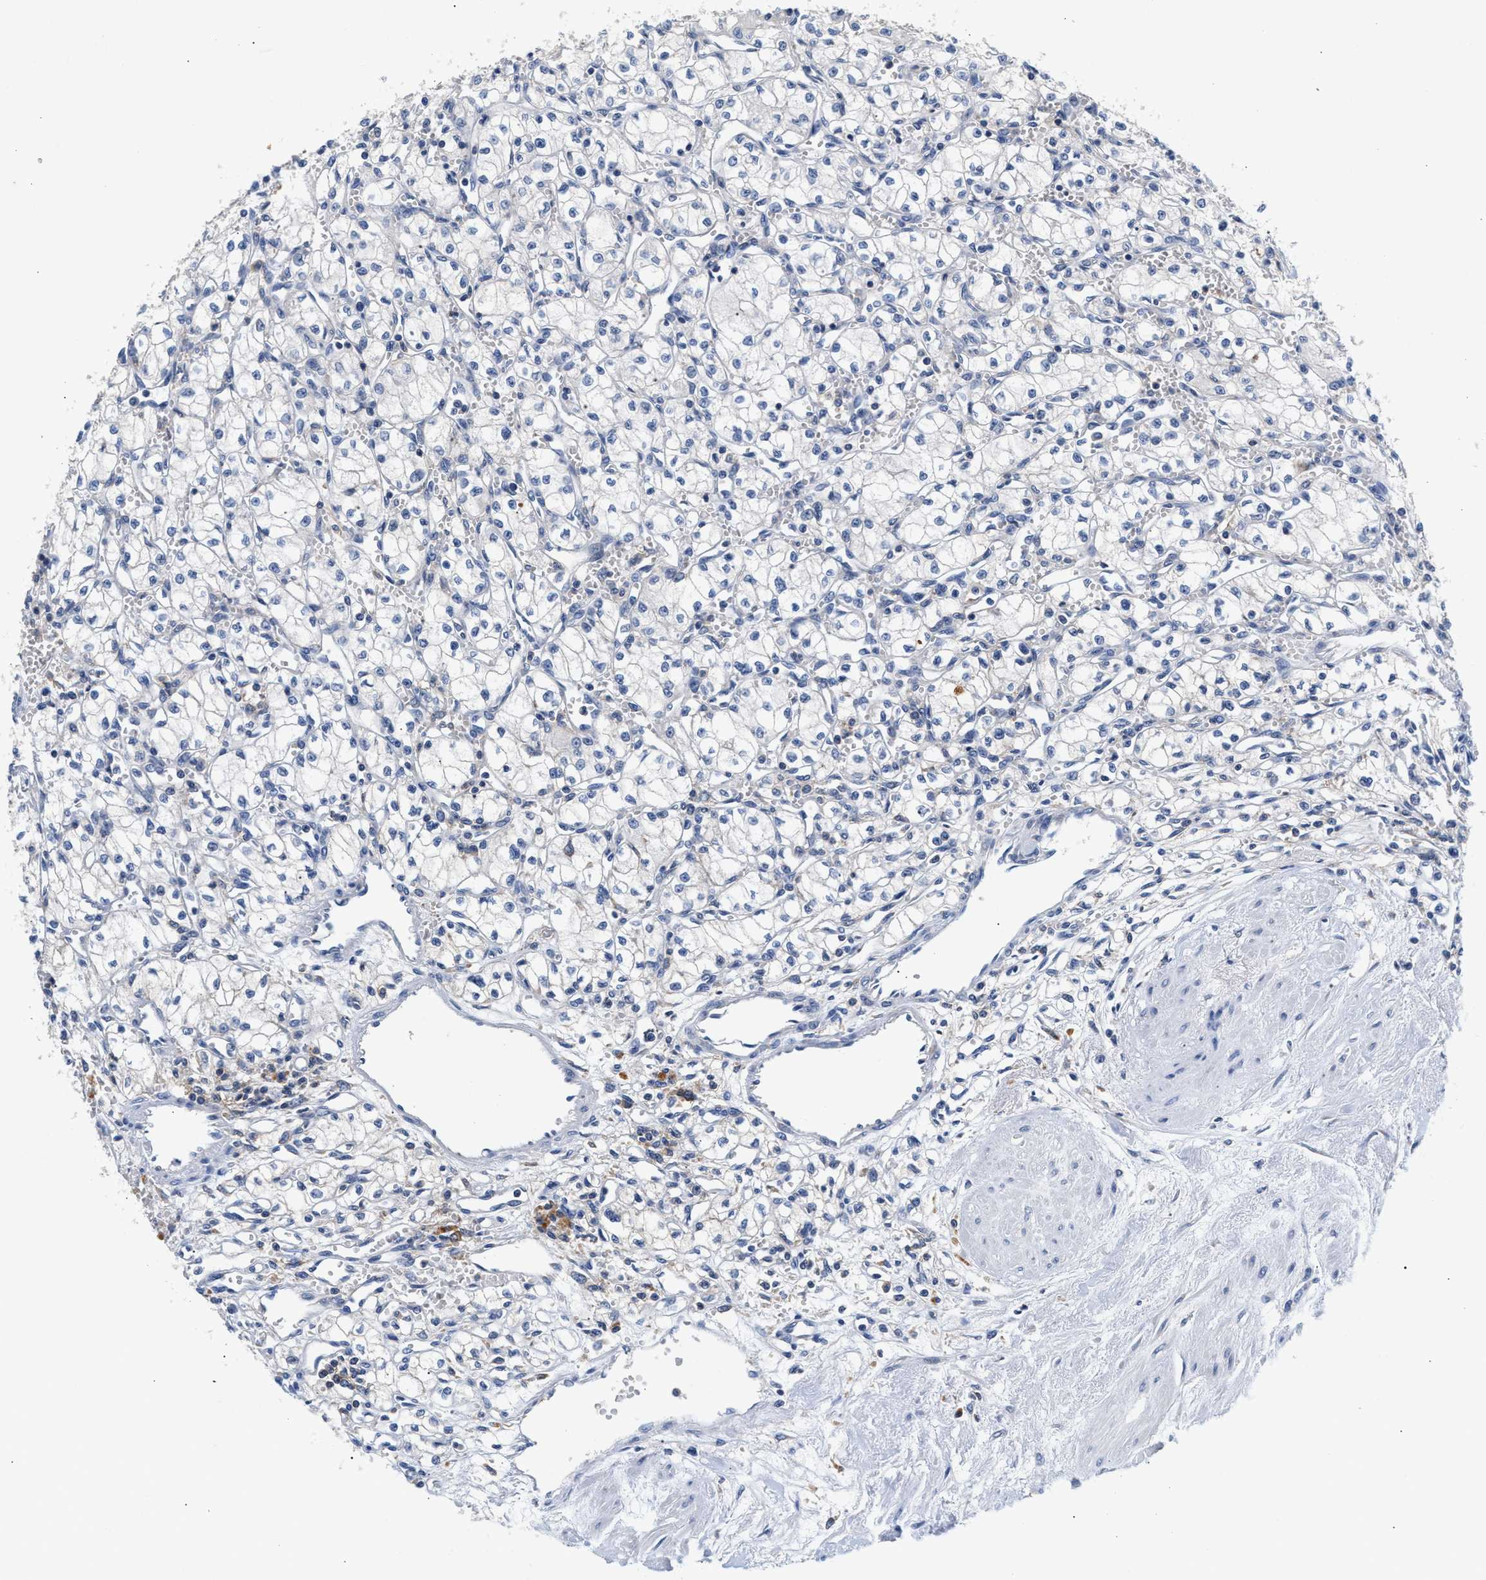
{"staining": {"intensity": "negative", "quantity": "none", "location": "none"}, "tissue": "renal cancer", "cell_type": "Tumor cells", "image_type": "cancer", "snomed": [{"axis": "morphology", "description": "Normal tissue, NOS"}, {"axis": "morphology", "description": "Adenocarcinoma, NOS"}, {"axis": "topography", "description": "Kidney"}], "caption": "Immunohistochemistry (IHC) of adenocarcinoma (renal) displays no positivity in tumor cells.", "gene": "GNAI3", "patient": {"sex": "male", "age": 59}}